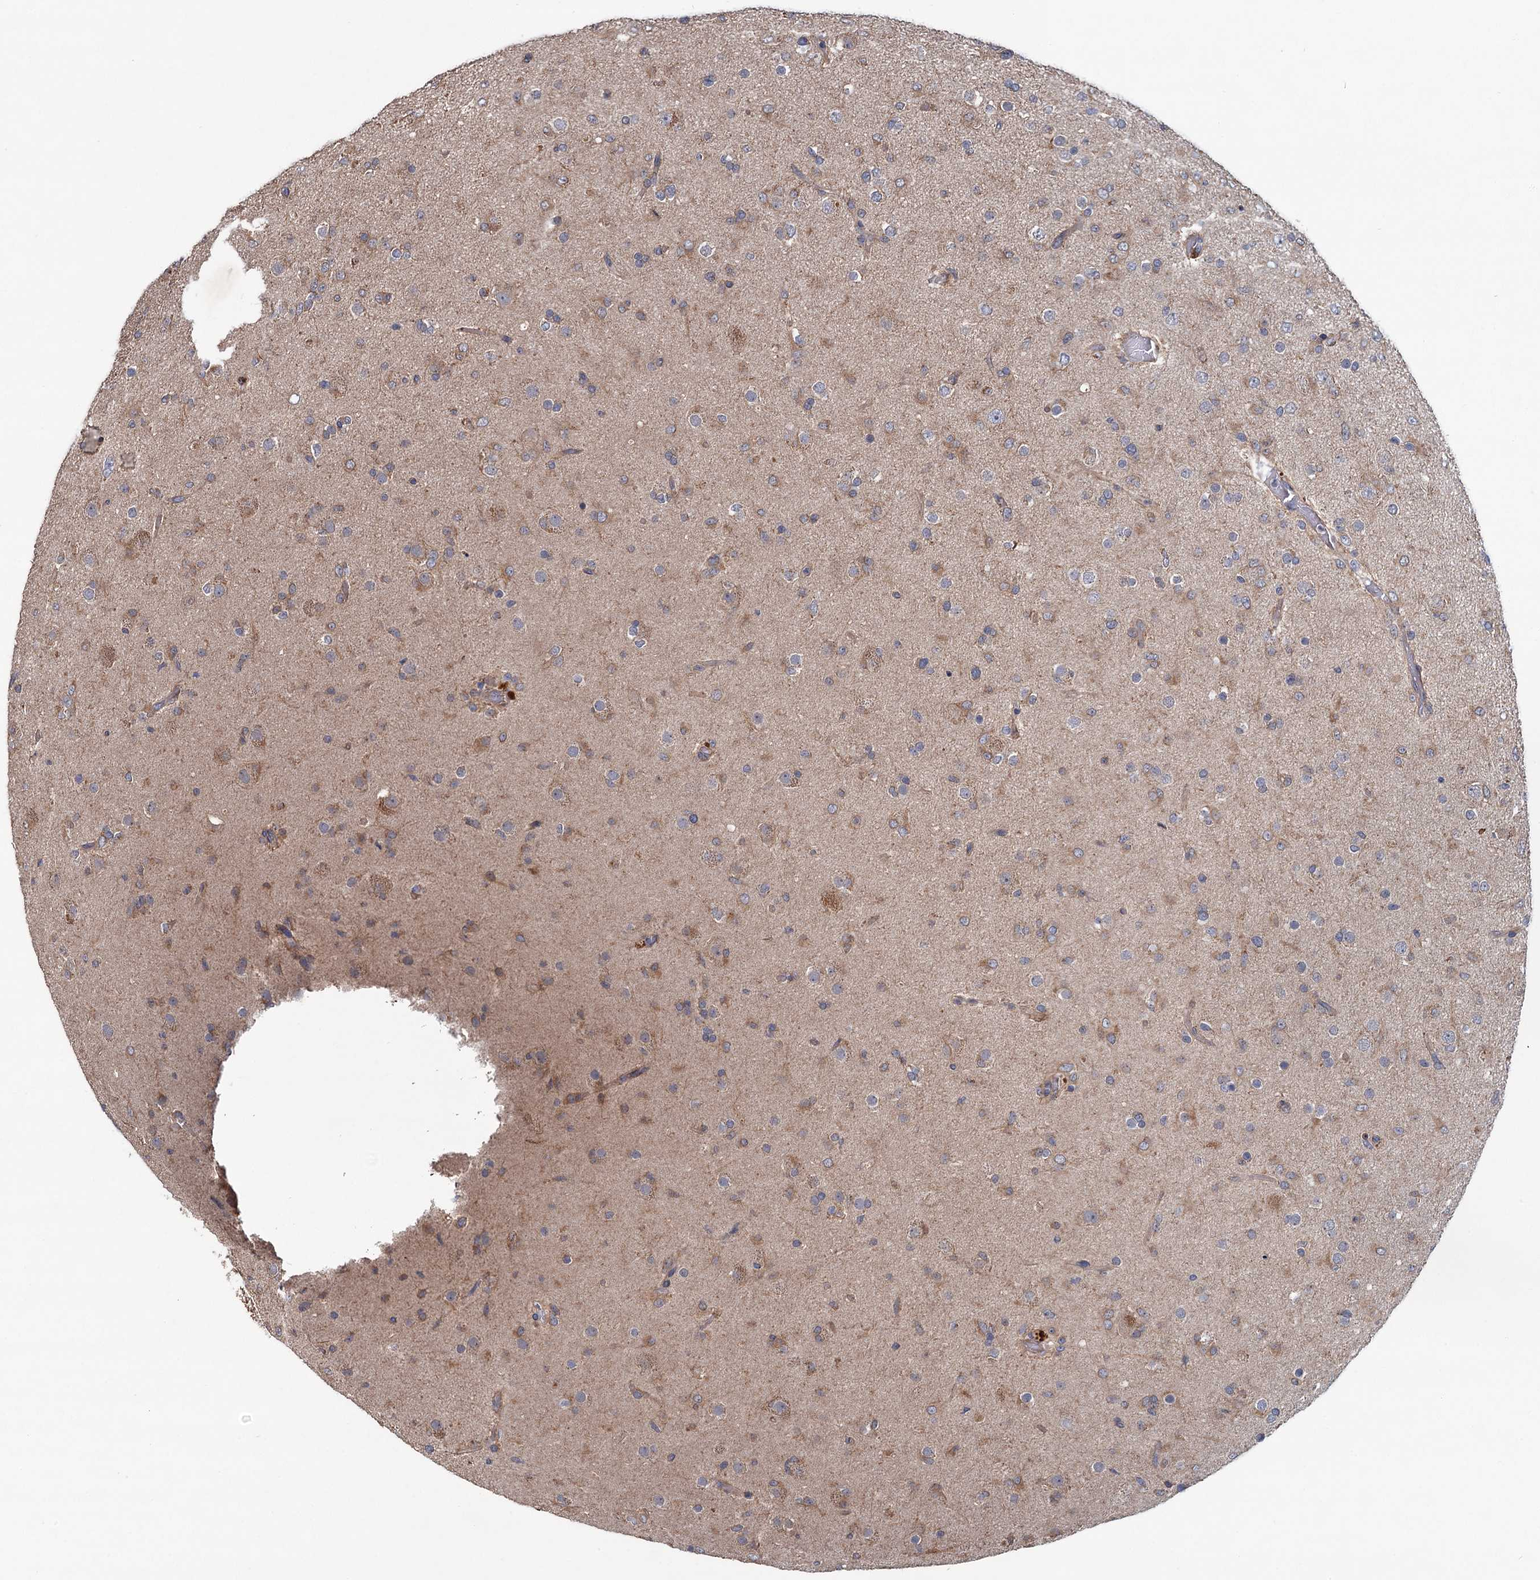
{"staining": {"intensity": "weak", "quantity": "25%-75%", "location": "cytoplasmic/membranous"}, "tissue": "glioma", "cell_type": "Tumor cells", "image_type": "cancer", "snomed": [{"axis": "morphology", "description": "Glioma, malignant, Low grade"}, {"axis": "topography", "description": "Brain"}], "caption": "Malignant low-grade glioma stained with immunohistochemistry reveals weak cytoplasmic/membranous positivity in about 25%-75% of tumor cells.", "gene": "MTRR", "patient": {"sex": "male", "age": 65}}